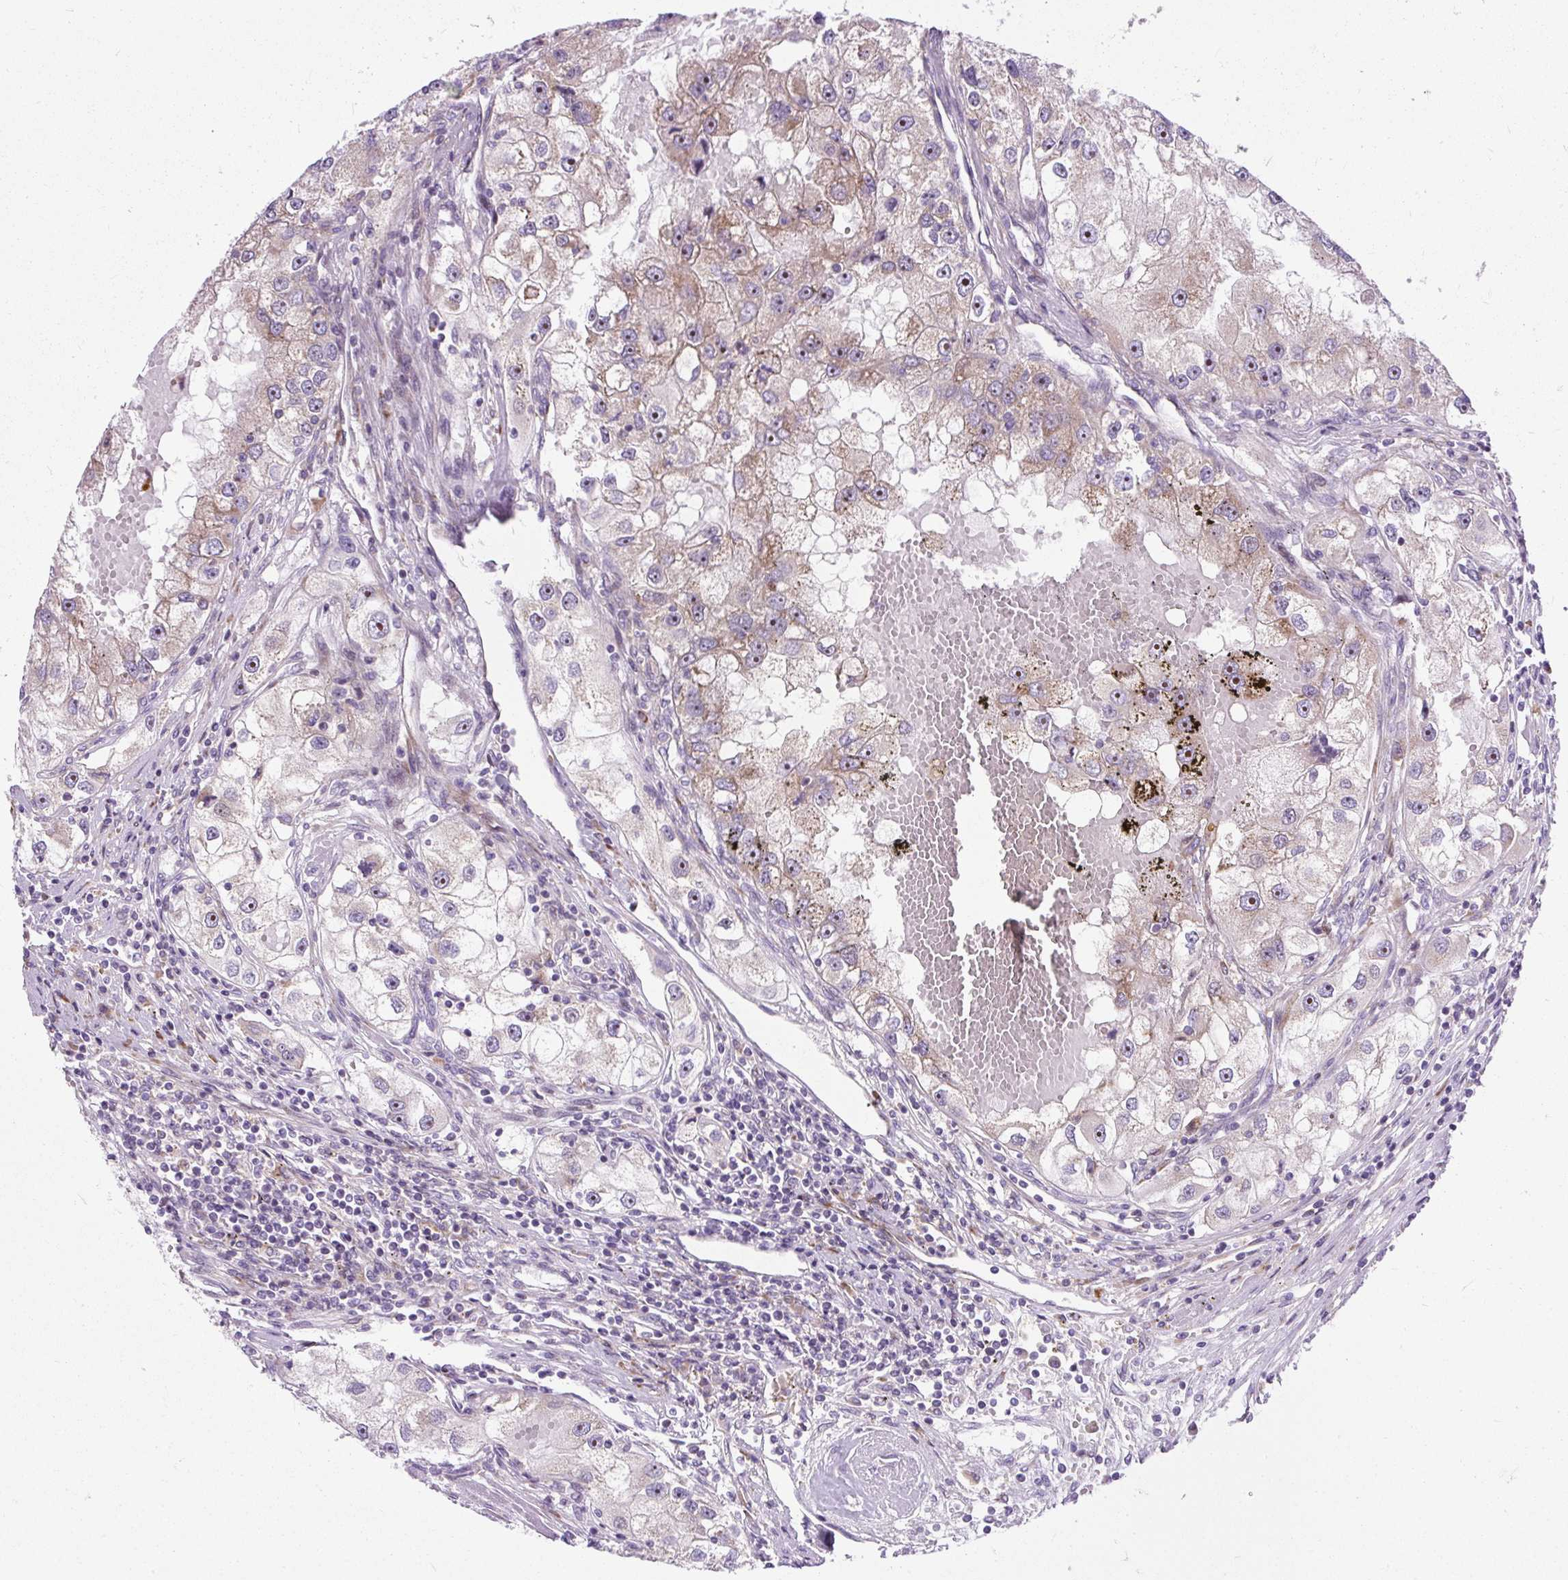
{"staining": {"intensity": "weak", "quantity": "25%-75%", "location": "cytoplasmic/membranous"}, "tissue": "renal cancer", "cell_type": "Tumor cells", "image_type": "cancer", "snomed": [{"axis": "morphology", "description": "Adenocarcinoma, NOS"}, {"axis": "topography", "description": "Kidney"}], "caption": "A photomicrograph showing weak cytoplasmic/membranous positivity in approximately 25%-75% of tumor cells in renal cancer, as visualized by brown immunohistochemical staining.", "gene": "CISD3", "patient": {"sex": "male", "age": 63}}